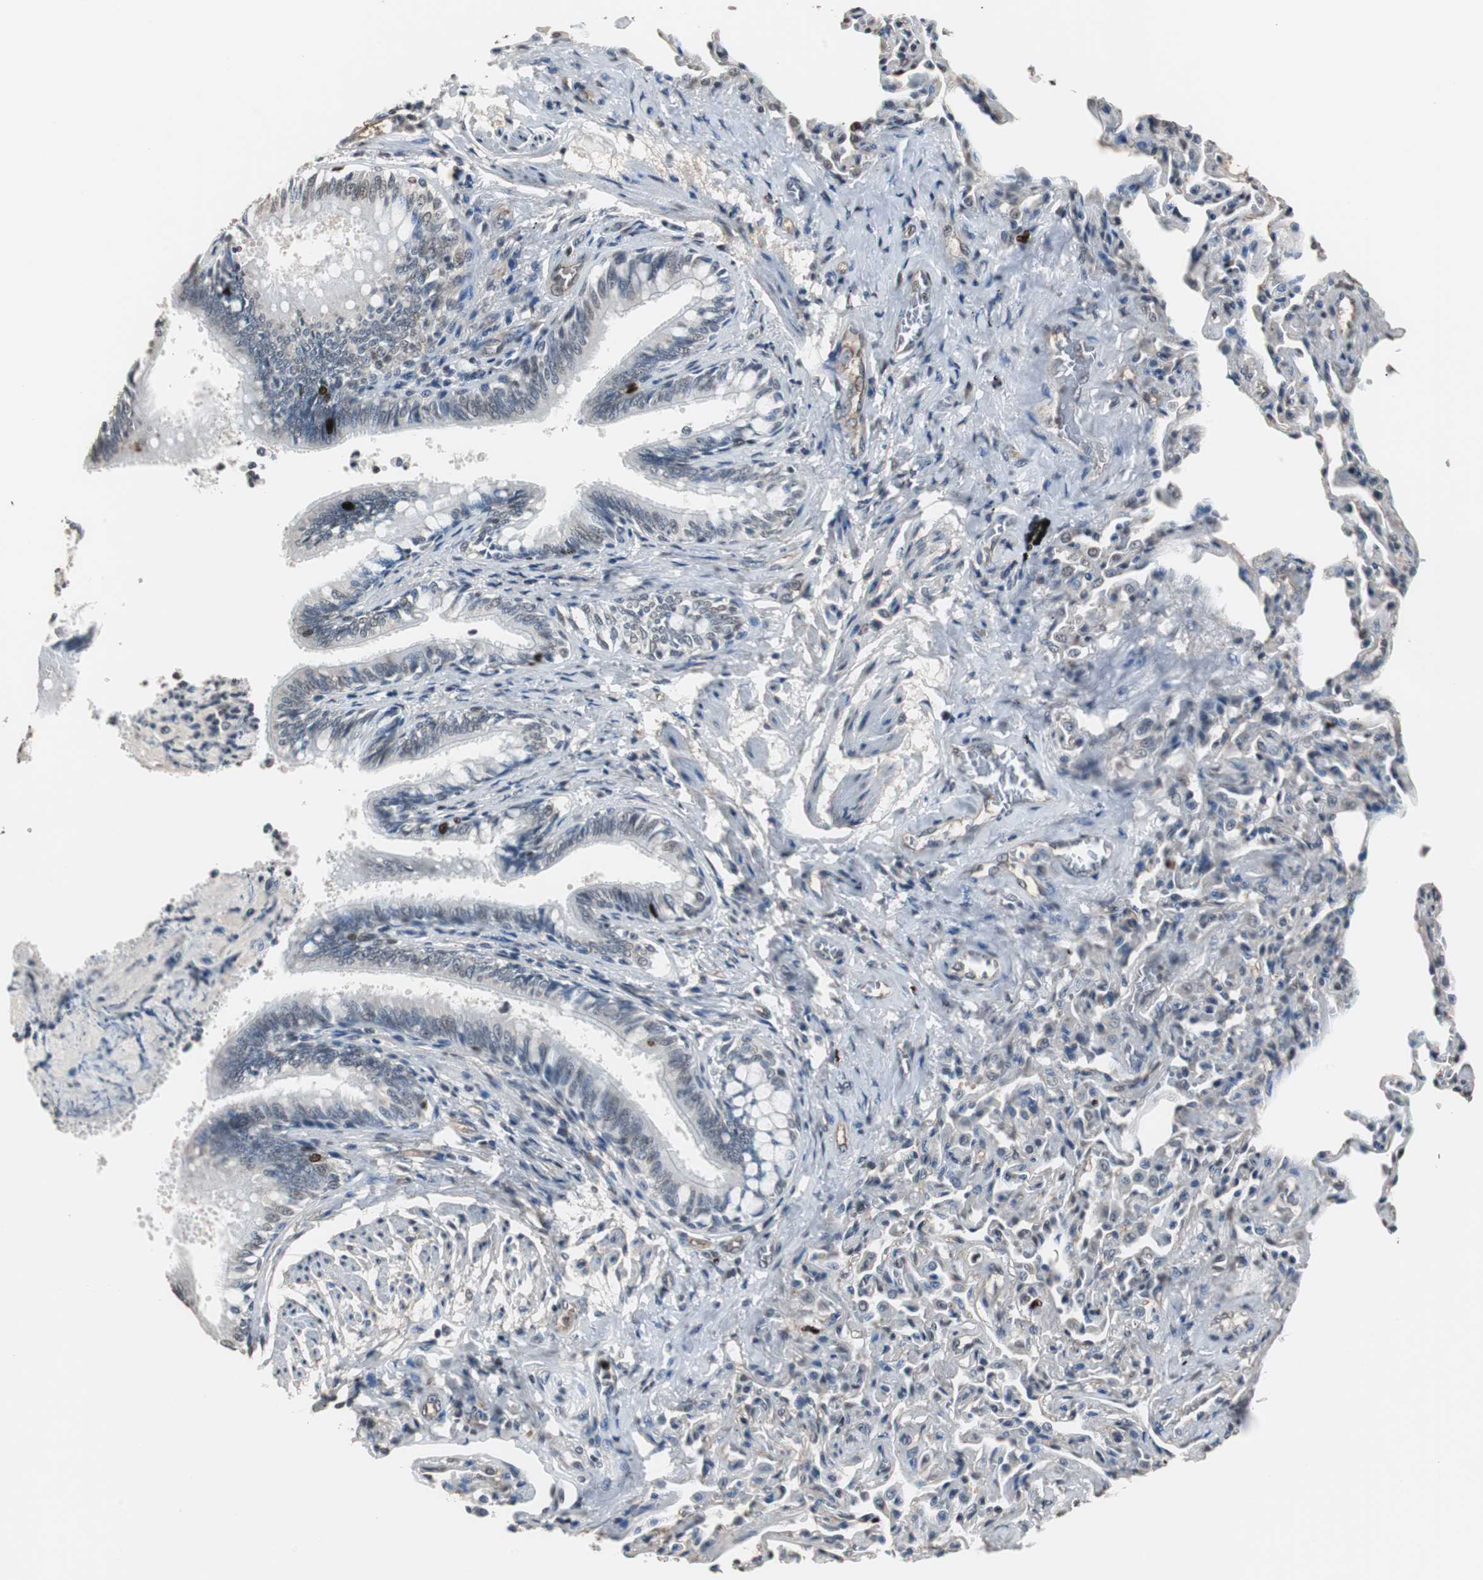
{"staining": {"intensity": "weak", "quantity": "<25%", "location": "cytoplasmic/membranous,nuclear"}, "tissue": "bronchus", "cell_type": "Respiratory epithelial cells", "image_type": "normal", "snomed": [{"axis": "morphology", "description": "Normal tissue, NOS"}, {"axis": "topography", "description": "Lung"}], "caption": "A micrograph of human bronchus is negative for staining in respiratory epithelial cells.", "gene": "TOP2A", "patient": {"sex": "male", "age": 64}}